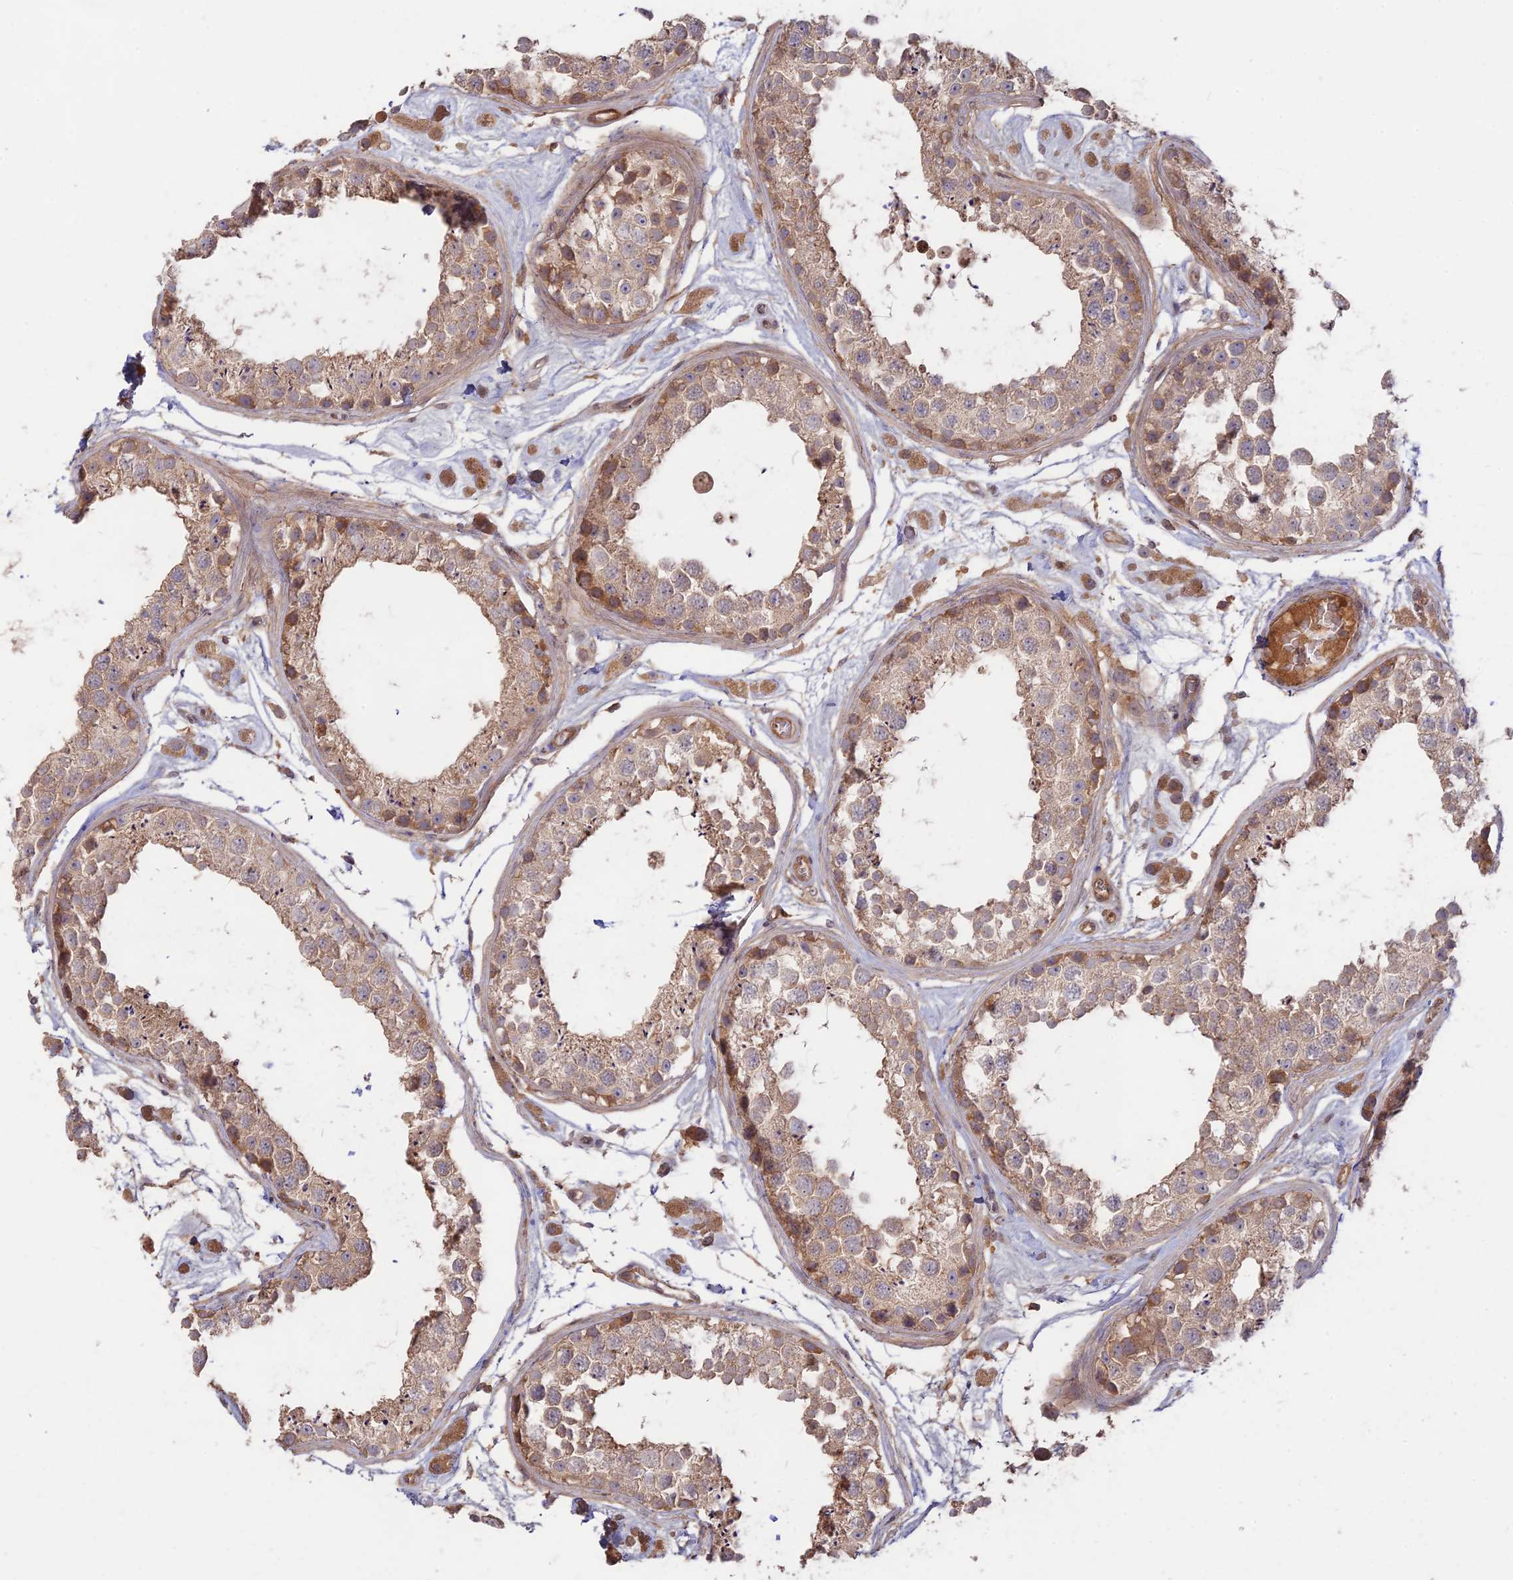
{"staining": {"intensity": "weak", "quantity": ">75%", "location": "cytoplasmic/membranous"}, "tissue": "testis", "cell_type": "Cells in seminiferous ducts", "image_type": "normal", "snomed": [{"axis": "morphology", "description": "Normal tissue, NOS"}, {"axis": "topography", "description": "Testis"}], "caption": "Testis stained for a protein (brown) reveals weak cytoplasmic/membranous positive staining in approximately >75% of cells in seminiferous ducts.", "gene": "CLCF1", "patient": {"sex": "male", "age": 25}}